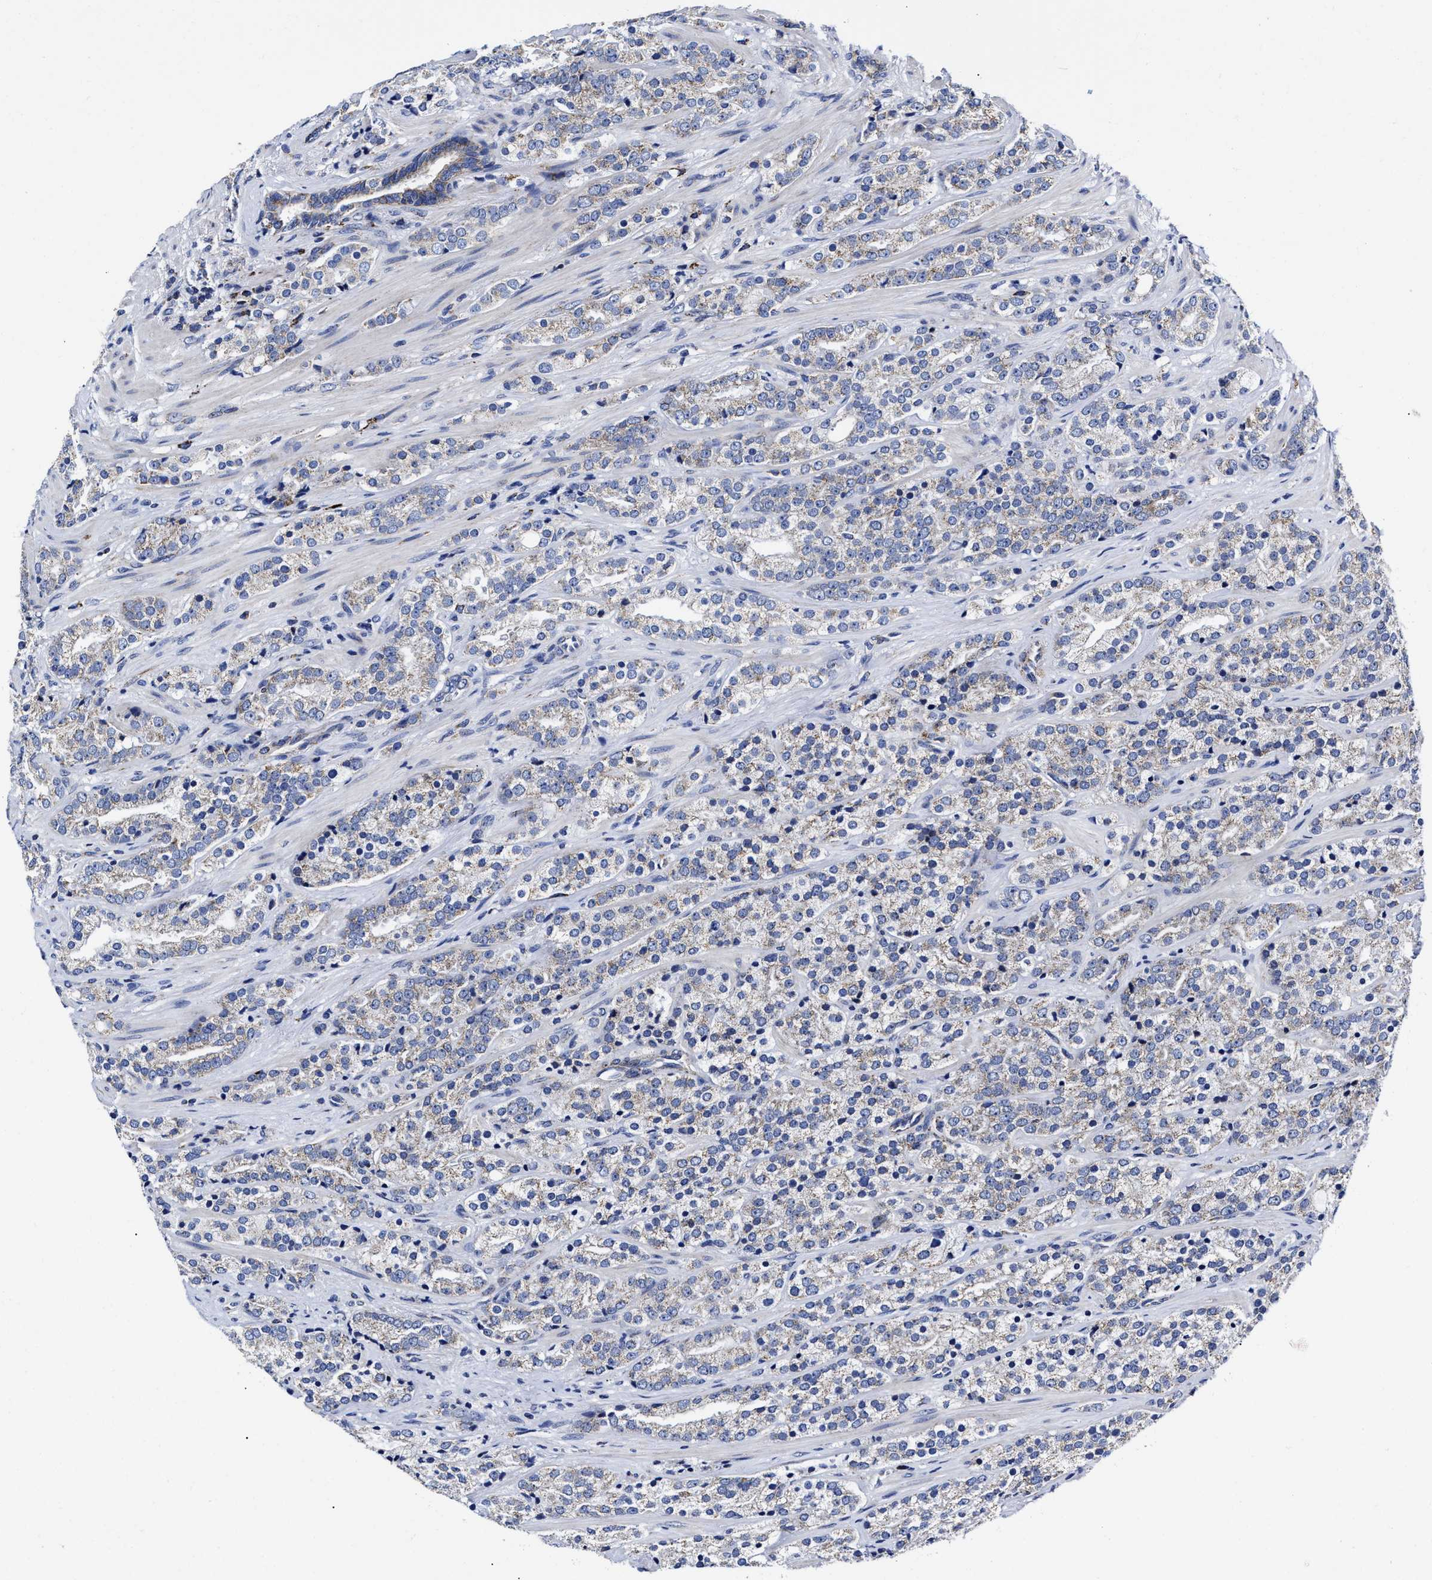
{"staining": {"intensity": "weak", "quantity": "<25%", "location": "cytoplasmic/membranous"}, "tissue": "prostate cancer", "cell_type": "Tumor cells", "image_type": "cancer", "snomed": [{"axis": "morphology", "description": "Adenocarcinoma, High grade"}, {"axis": "topography", "description": "Prostate"}], "caption": "DAB immunohistochemical staining of high-grade adenocarcinoma (prostate) demonstrates no significant staining in tumor cells.", "gene": "HINT2", "patient": {"sex": "male", "age": 71}}